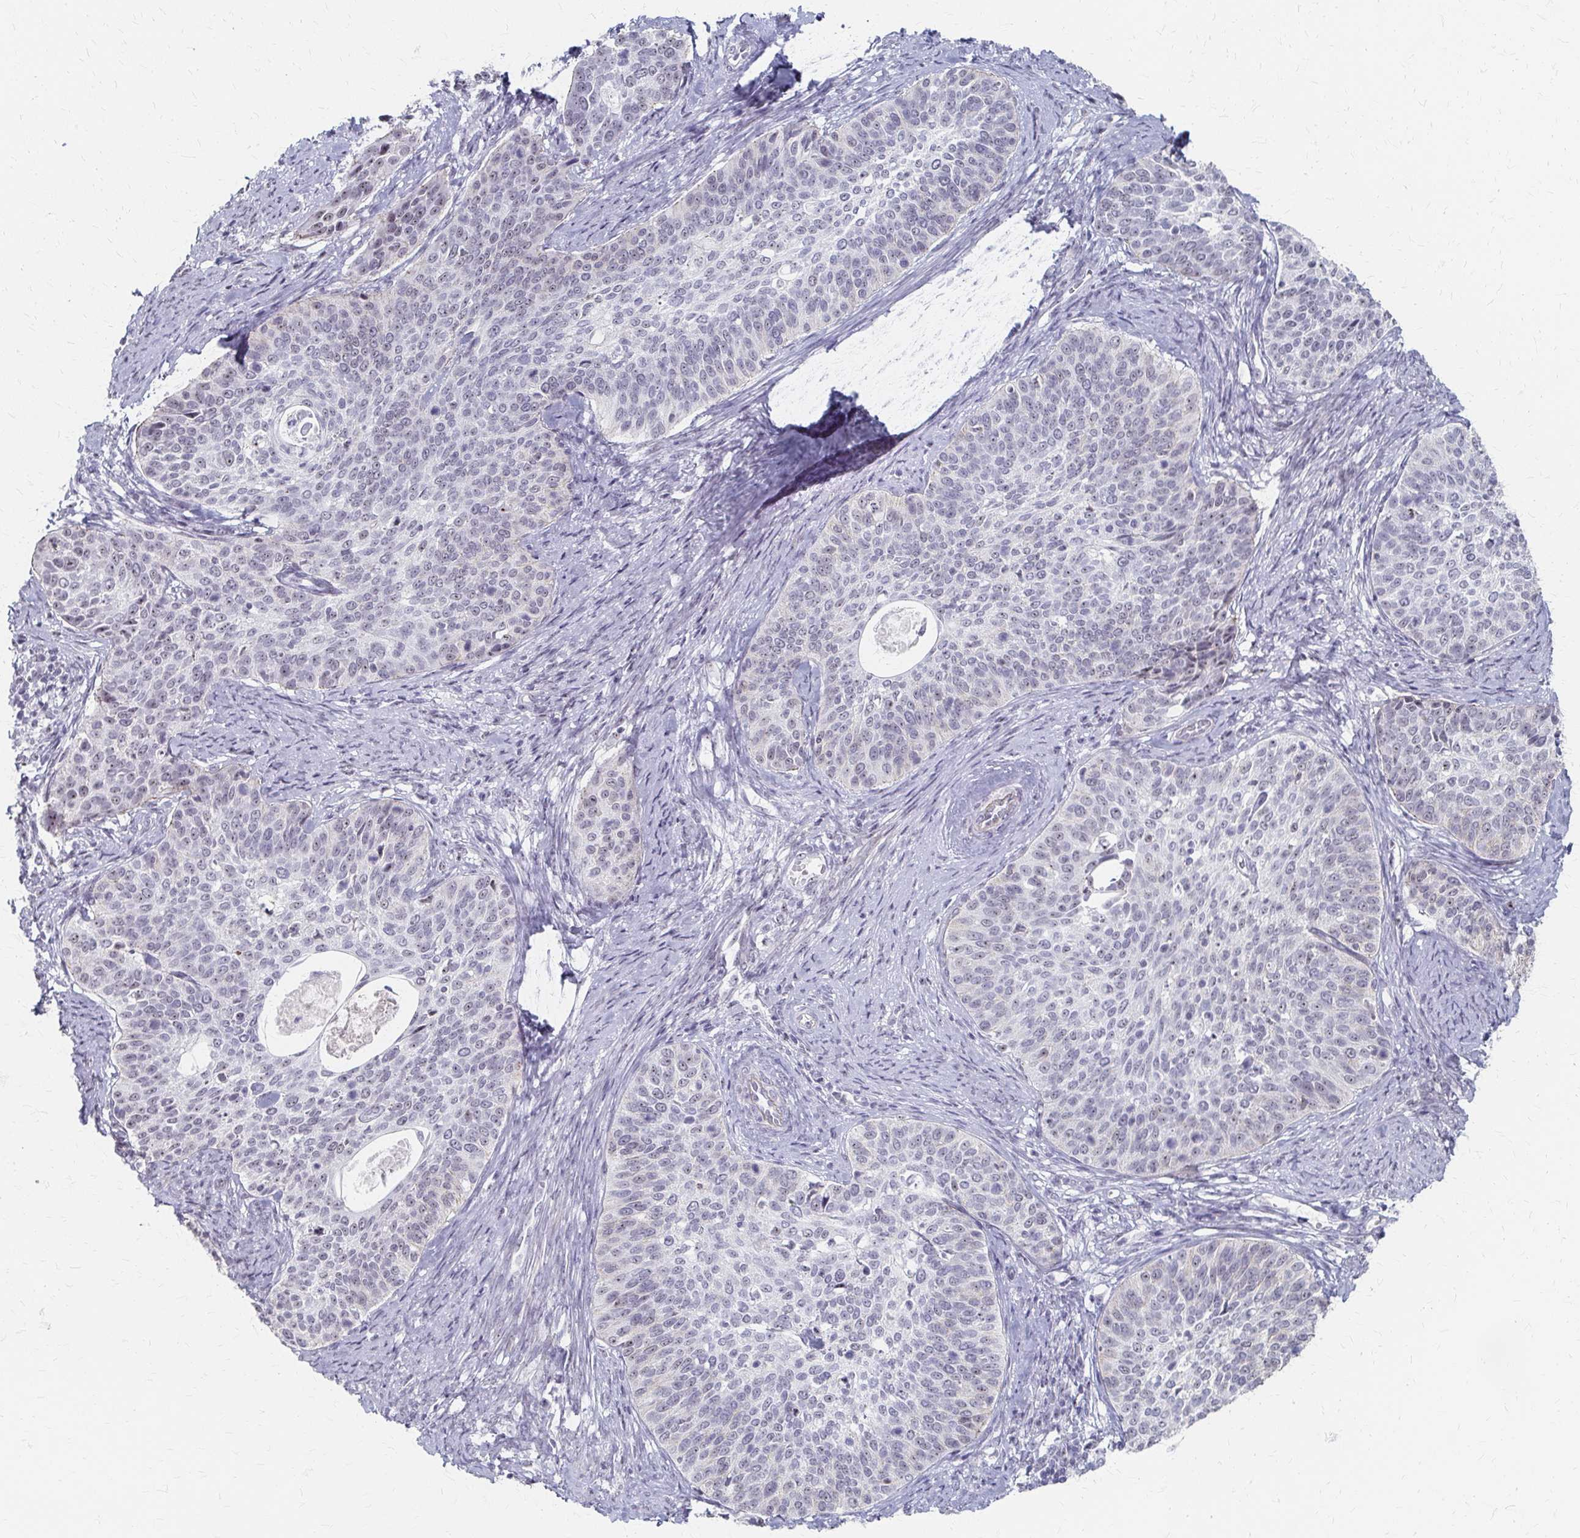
{"staining": {"intensity": "negative", "quantity": "none", "location": "none"}, "tissue": "cervical cancer", "cell_type": "Tumor cells", "image_type": "cancer", "snomed": [{"axis": "morphology", "description": "Squamous cell carcinoma, NOS"}, {"axis": "topography", "description": "Cervix"}], "caption": "A high-resolution micrograph shows immunohistochemistry (IHC) staining of squamous cell carcinoma (cervical), which reveals no significant expression in tumor cells.", "gene": "PES1", "patient": {"sex": "female", "age": 69}}